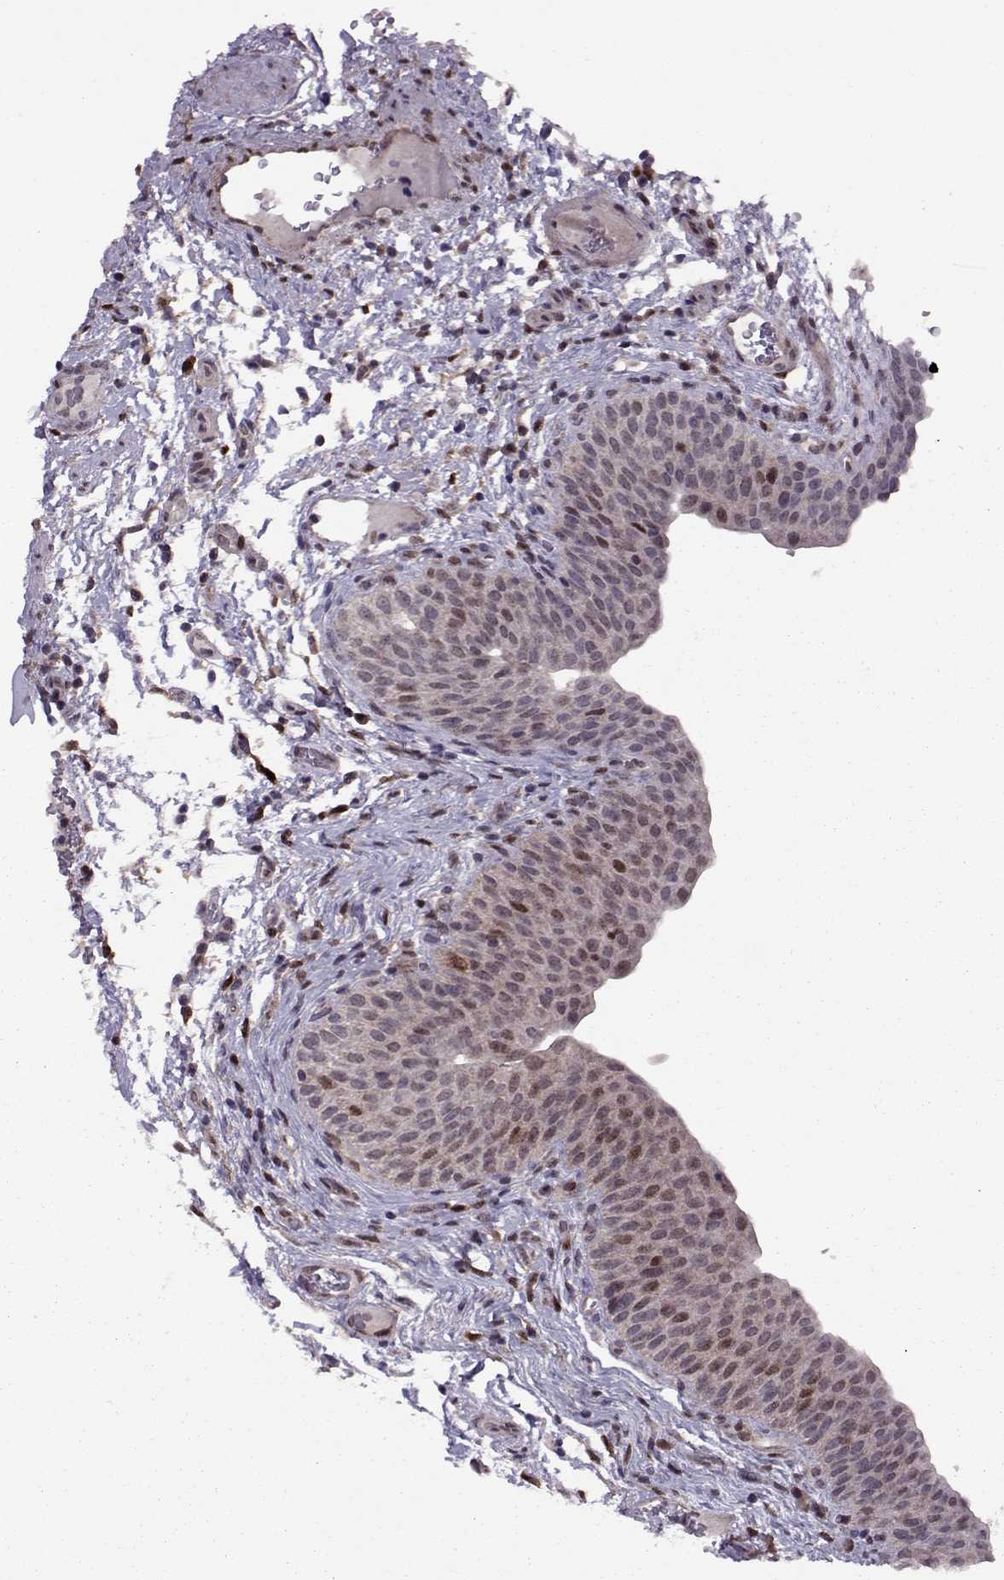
{"staining": {"intensity": "moderate", "quantity": "<25%", "location": "cytoplasmic/membranous,nuclear"}, "tissue": "urinary bladder", "cell_type": "Urothelial cells", "image_type": "normal", "snomed": [{"axis": "morphology", "description": "Normal tissue, NOS"}, {"axis": "topography", "description": "Urinary bladder"}], "caption": "Immunohistochemistry (IHC) (DAB) staining of normal urinary bladder displays moderate cytoplasmic/membranous,nuclear protein expression in approximately <25% of urothelial cells. (Brightfield microscopy of DAB IHC at high magnification).", "gene": "CDK4", "patient": {"sex": "male", "age": 66}}